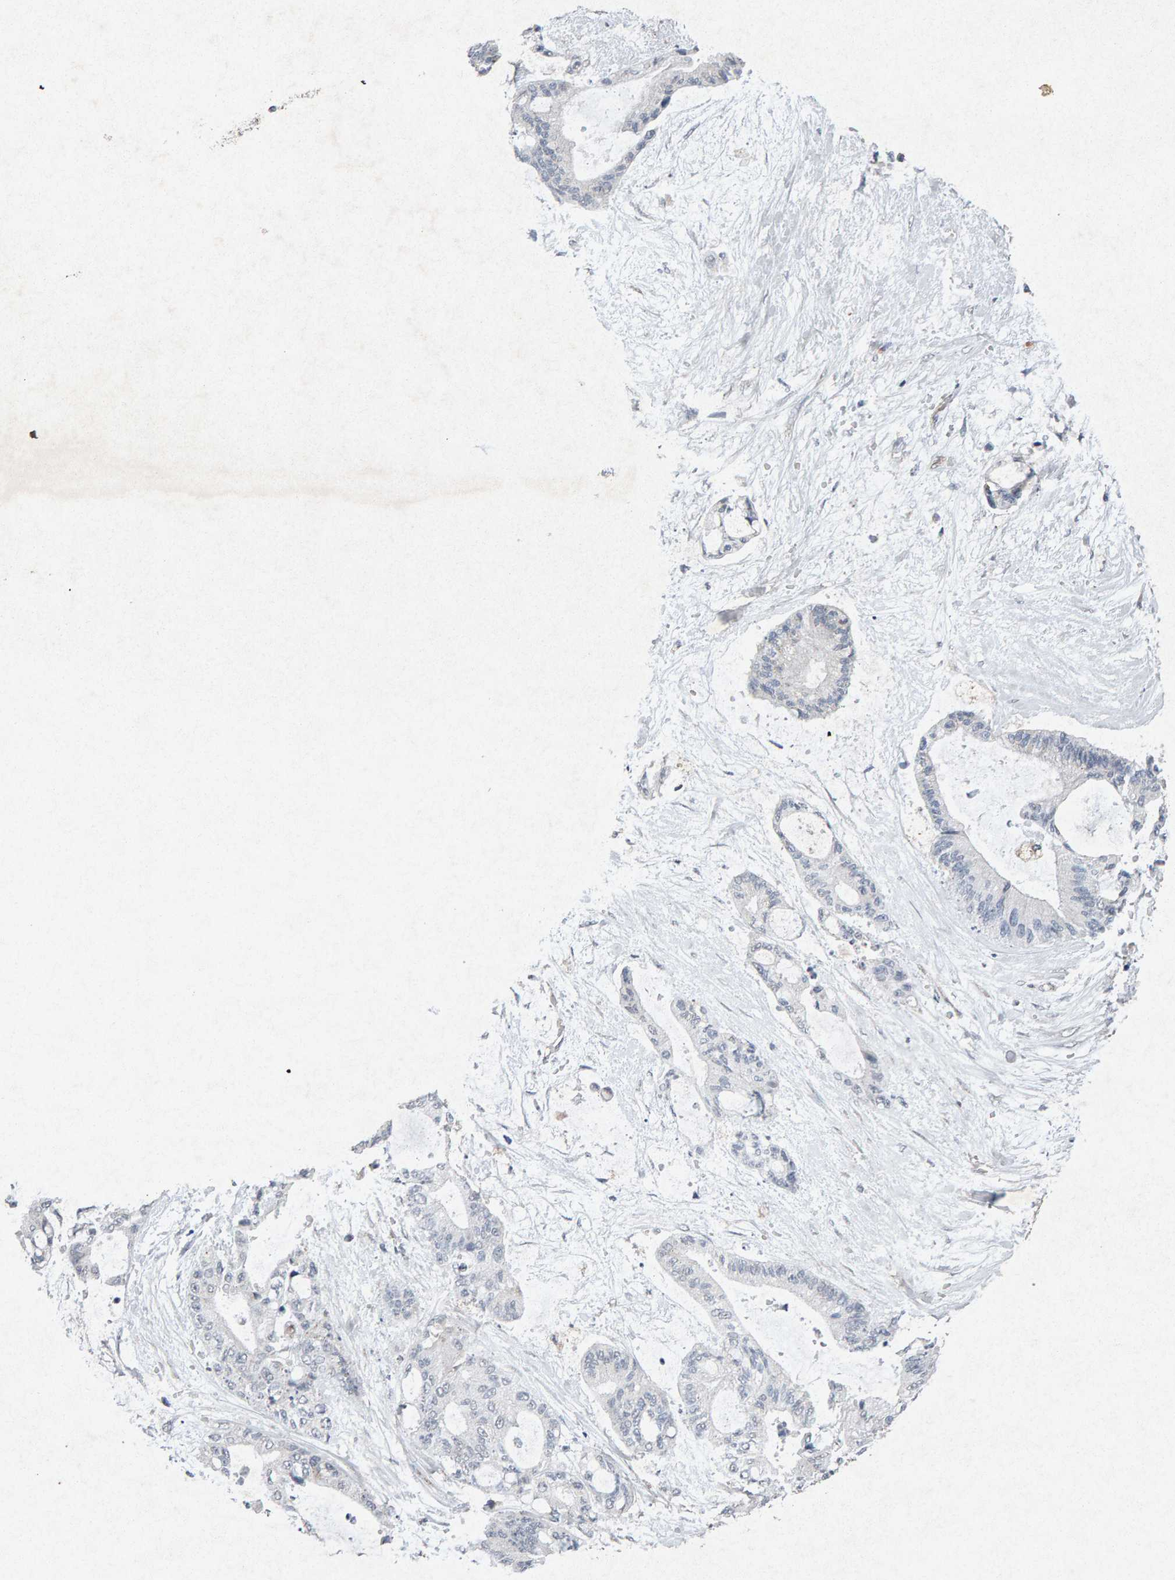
{"staining": {"intensity": "negative", "quantity": "none", "location": "none"}, "tissue": "liver cancer", "cell_type": "Tumor cells", "image_type": "cancer", "snomed": [{"axis": "morphology", "description": "Cholangiocarcinoma"}, {"axis": "topography", "description": "Liver"}], "caption": "Histopathology image shows no protein expression in tumor cells of liver cholangiocarcinoma tissue.", "gene": "PTPRM", "patient": {"sex": "female", "age": 73}}